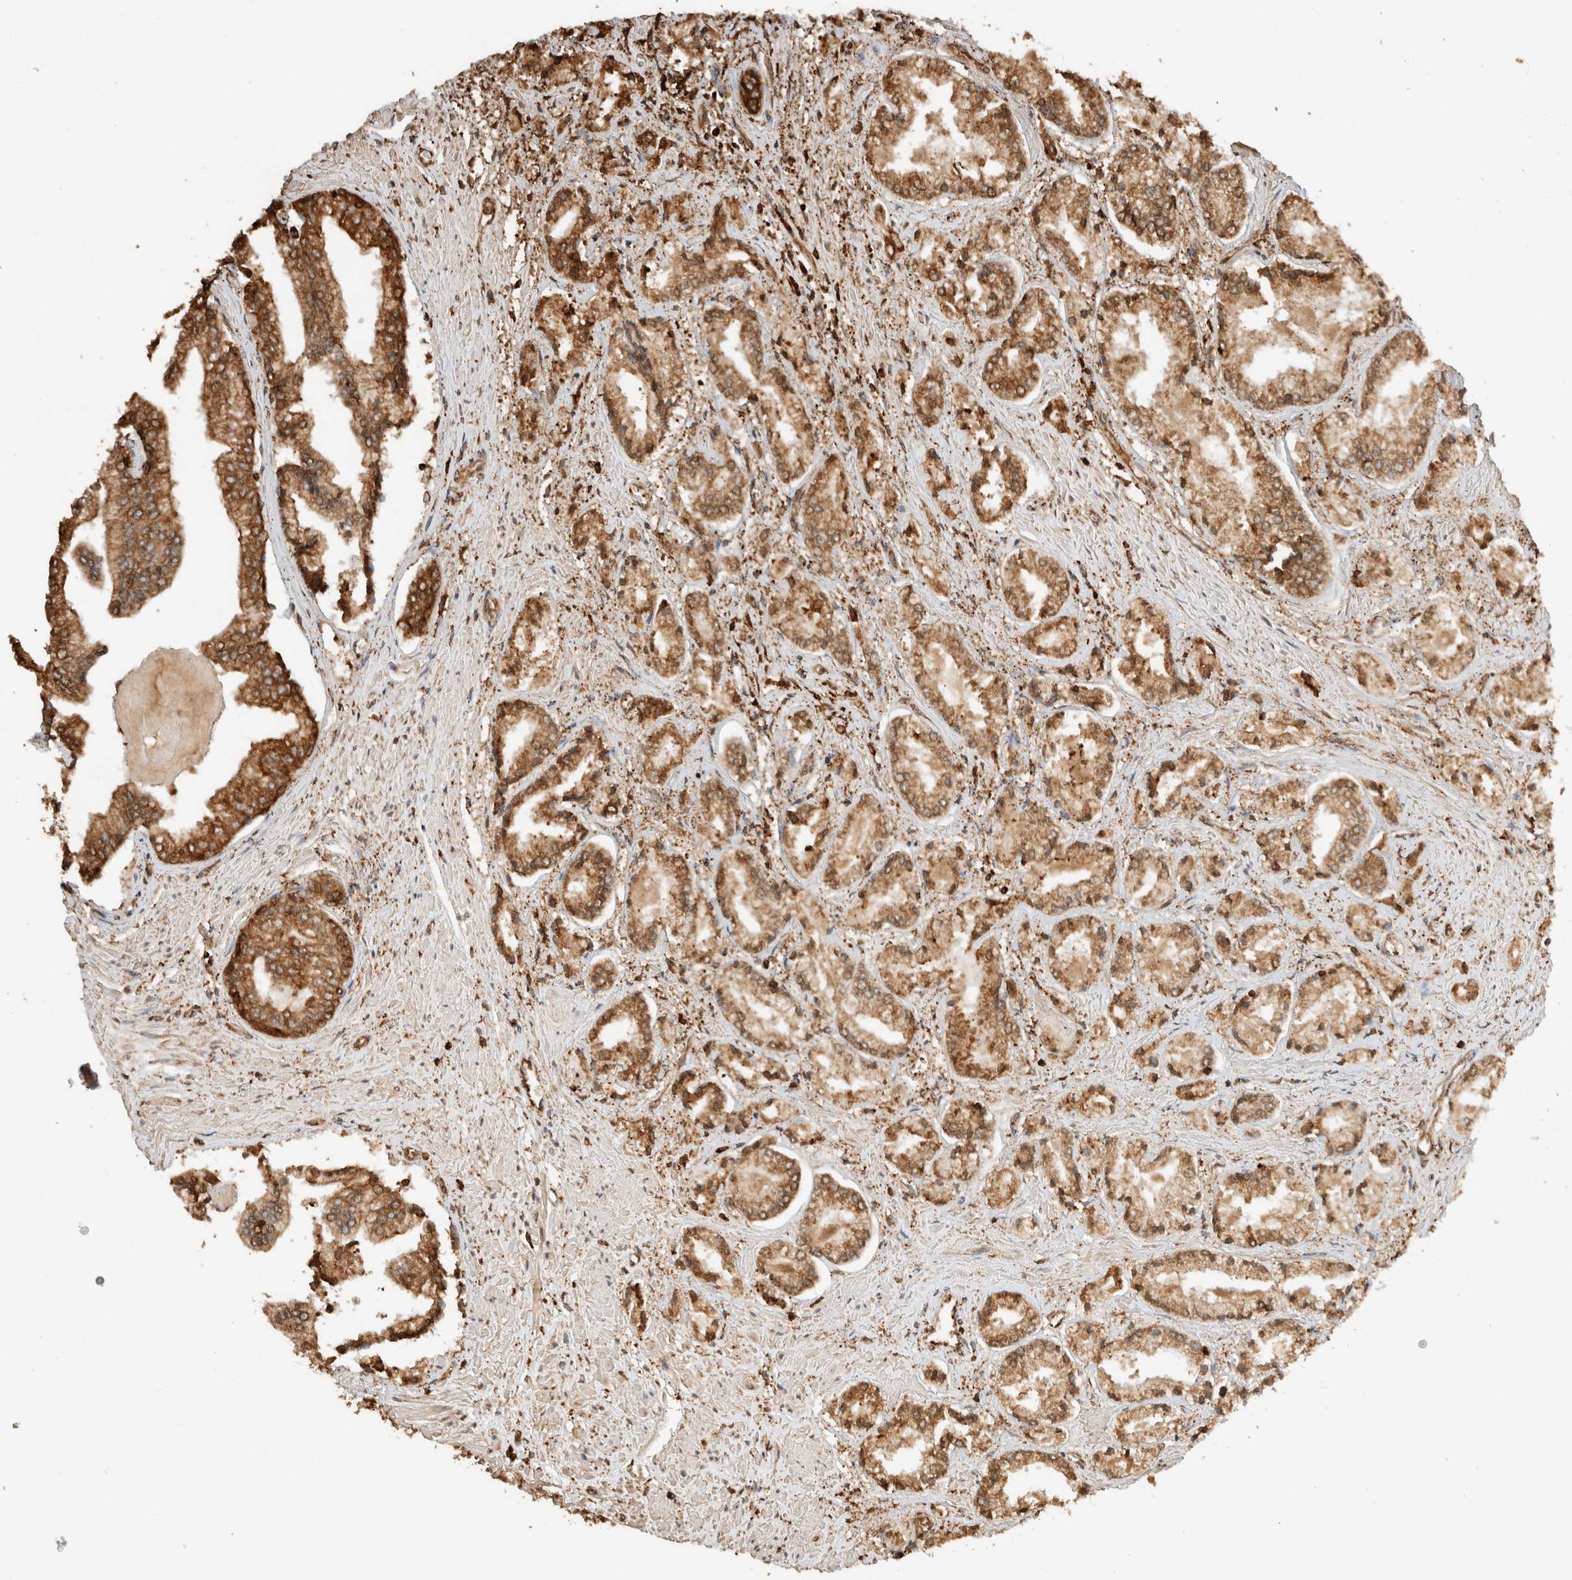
{"staining": {"intensity": "moderate", "quantity": ">75%", "location": "cytoplasmic/membranous"}, "tissue": "prostate cancer", "cell_type": "Tumor cells", "image_type": "cancer", "snomed": [{"axis": "morphology", "description": "Adenocarcinoma, Low grade"}, {"axis": "topography", "description": "Prostate"}], "caption": "Human prostate cancer stained for a protein (brown) demonstrates moderate cytoplasmic/membranous positive staining in about >75% of tumor cells.", "gene": "ERAP1", "patient": {"sex": "male", "age": 52}}